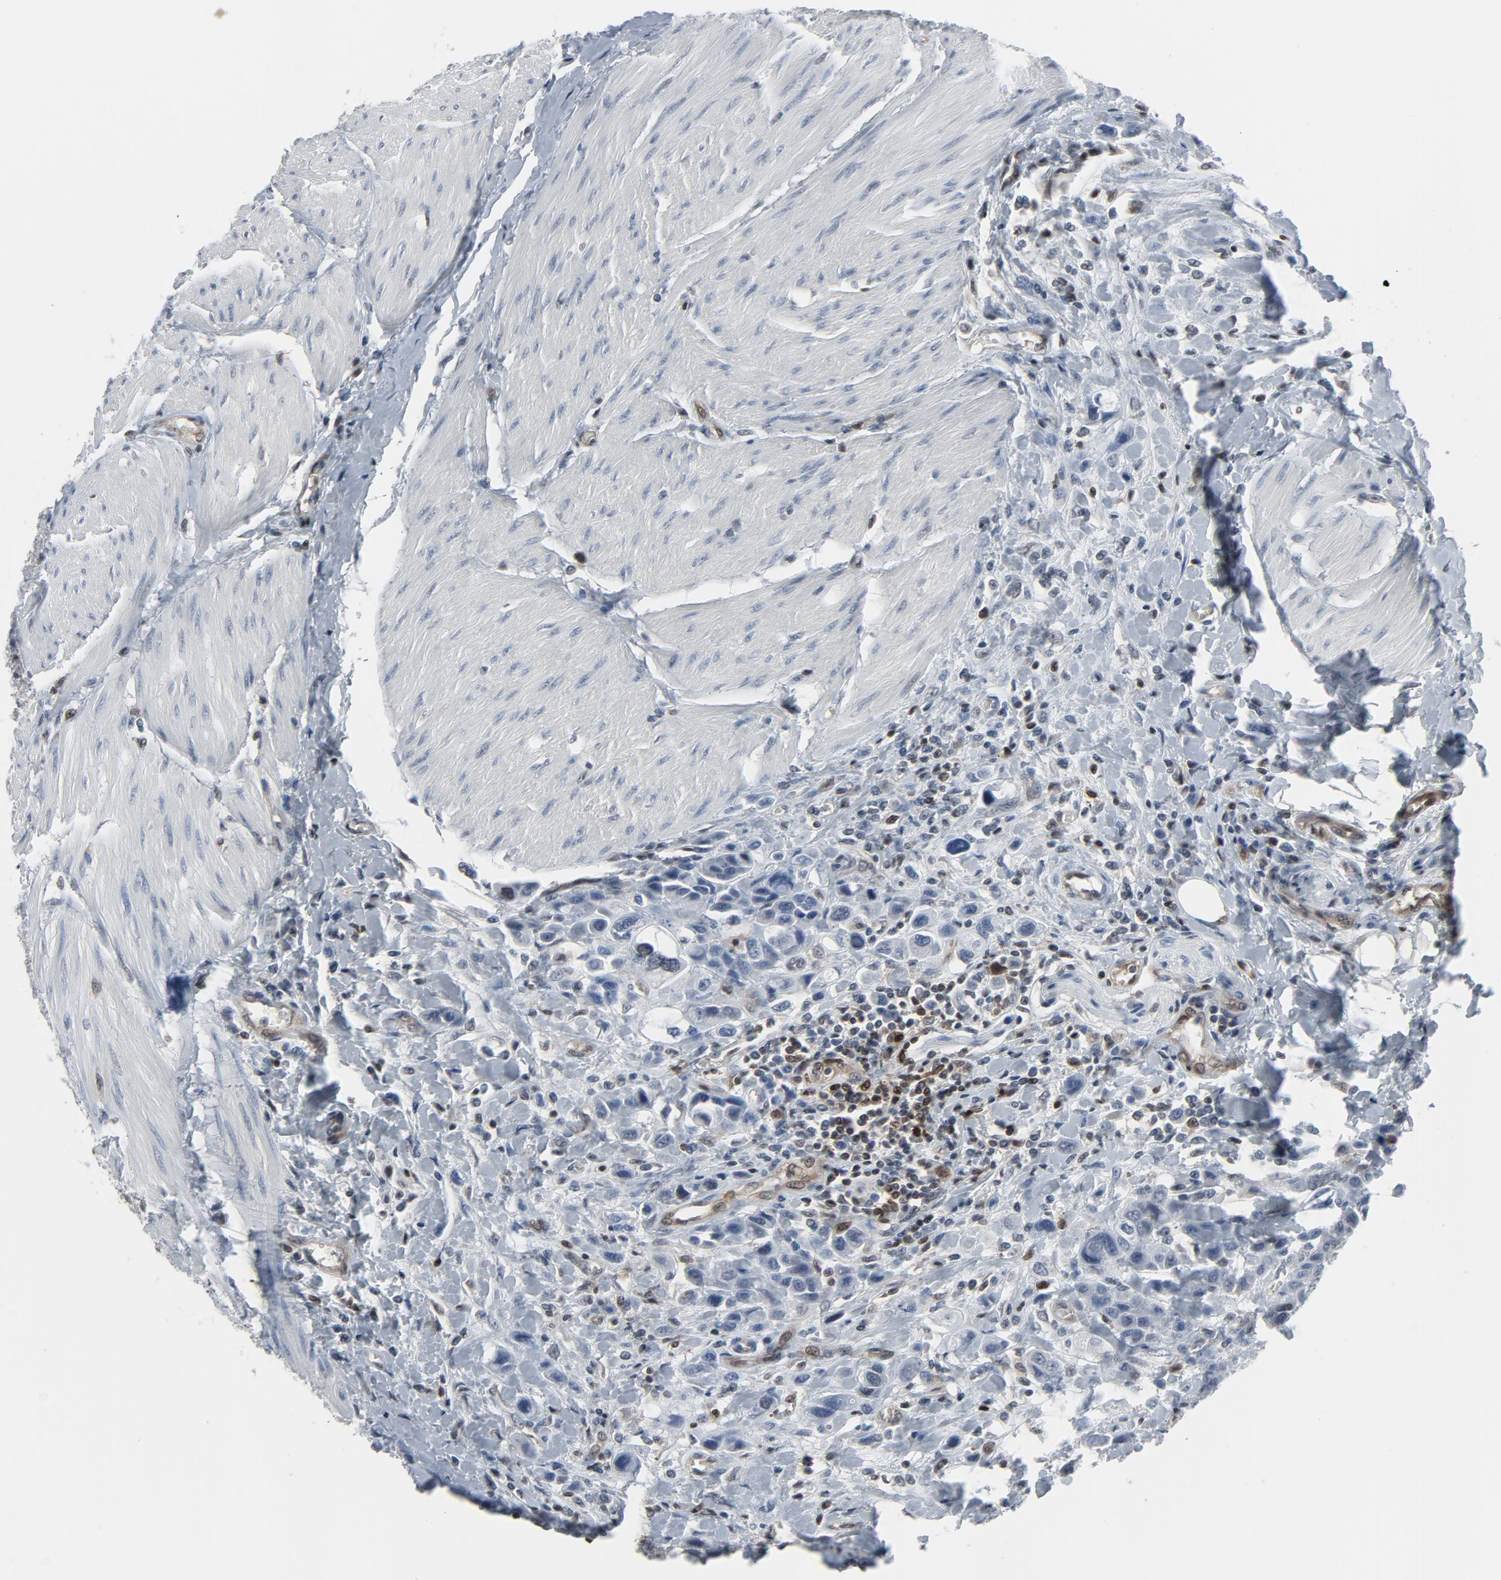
{"staining": {"intensity": "negative", "quantity": "none", "location": "none"}, "tissue": "urothelial cancer", "cell_type": "Tumor cells", "image_type": "cancer", "snomed": [{"axis": "morphology", "description": "Urothelial carcinoma, High grade"}, {"axis": "topography", "description": "Urinary bladder"}], "caption": "A high-resolution histopathology image shows IHC staining of urothelial cancer, which demonstrates no significant expression in tumor cells.", "gene": "STAT5A", "patient": {"sex": "male", "age": 50}}